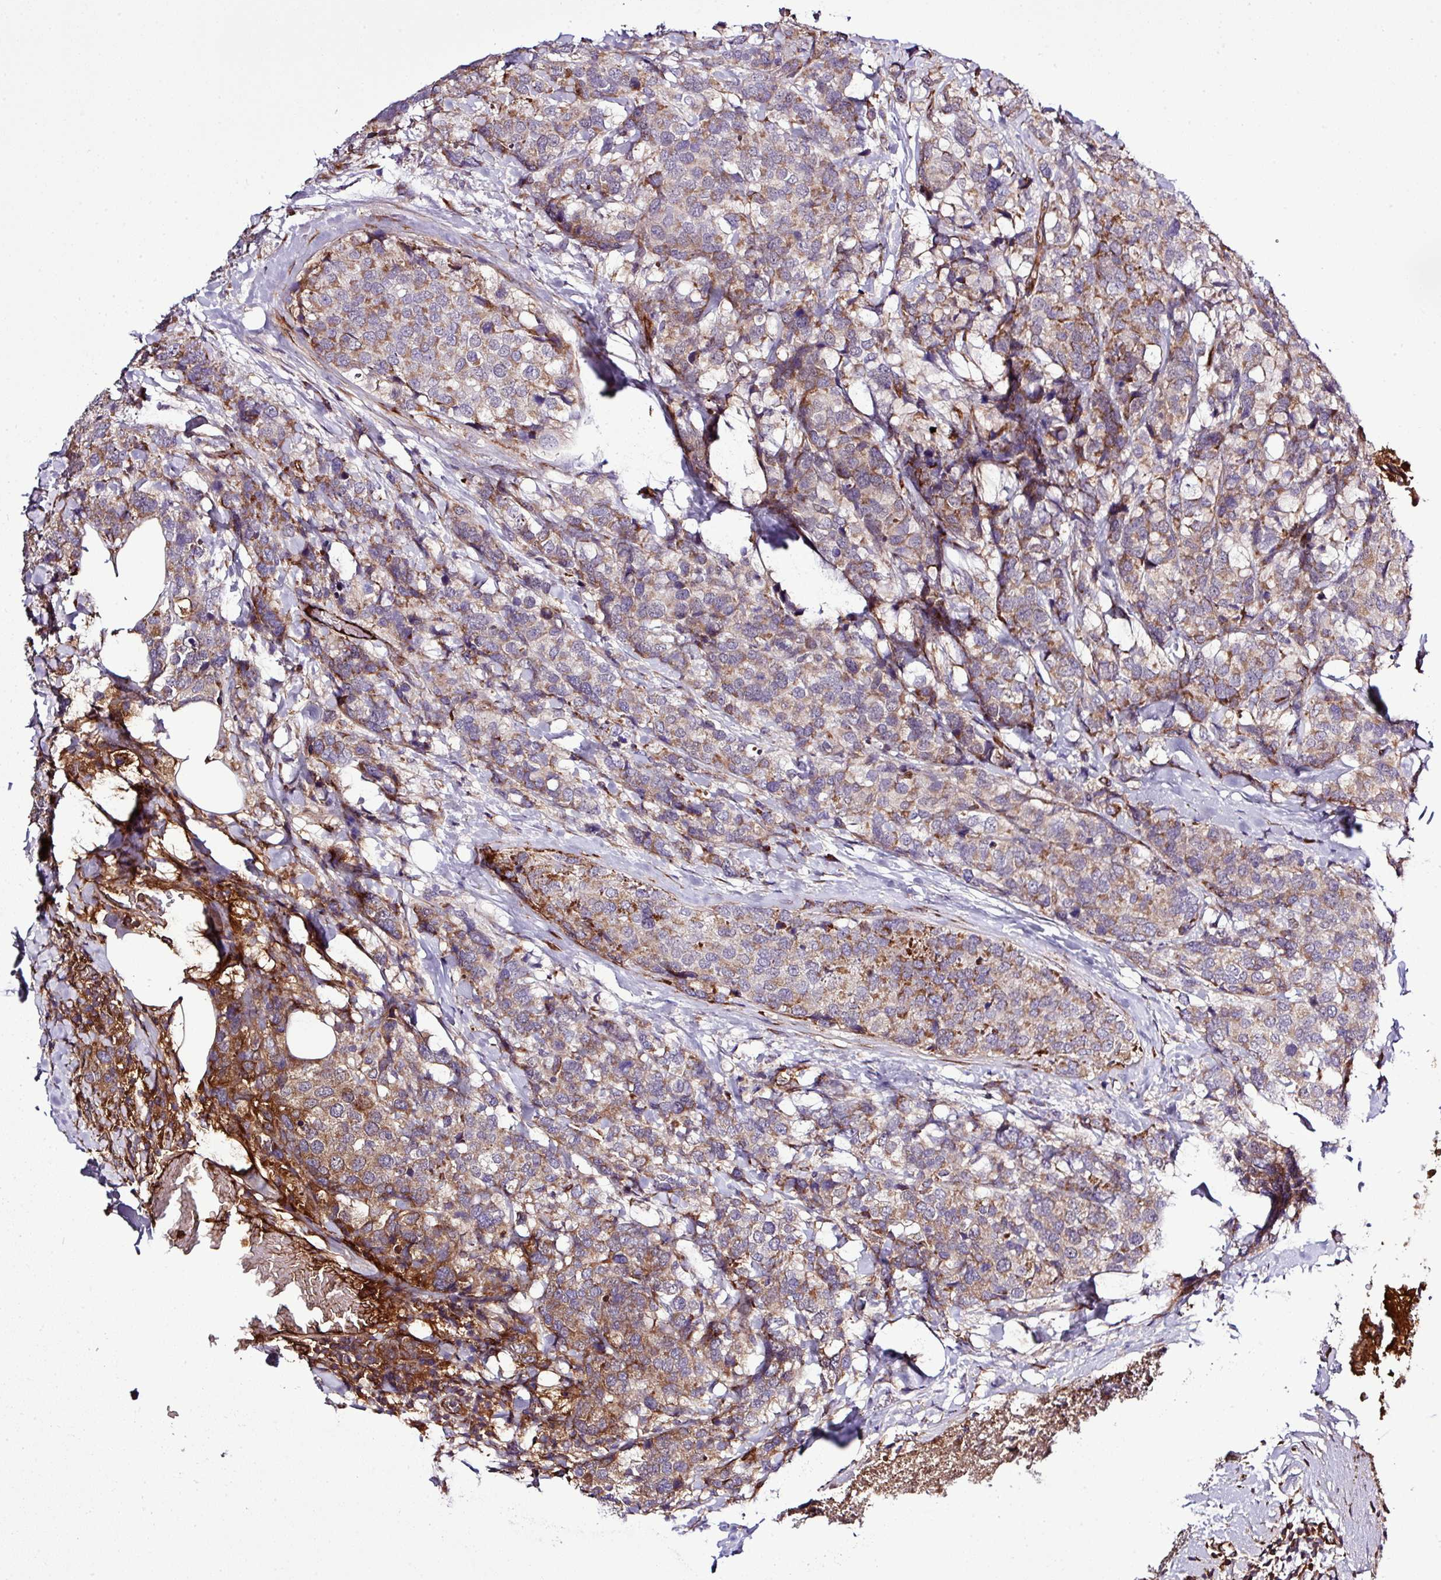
{"staining": {"intensity": "moderate", "quantity": "25%-75%", "location": "cytoplasmic/membranous"}, "tissue": "breast cancer", "cell_type": "Tumor cells", "image_type": "cancer", "snomed": [{"axis": "morphology", "description": "Lobular carcinoma"}, {"axis": "topography", "description": "Breast"}], "caption": "High-power microscopy captured an IHC micrograph of lobular carcinoma (breast), revealing moderate cytoplasmic/membranous positivity in approximately 25%-75% of tumor cells.", "gene": "CWH43", "patient": {"sex": "female", "age": 59}}